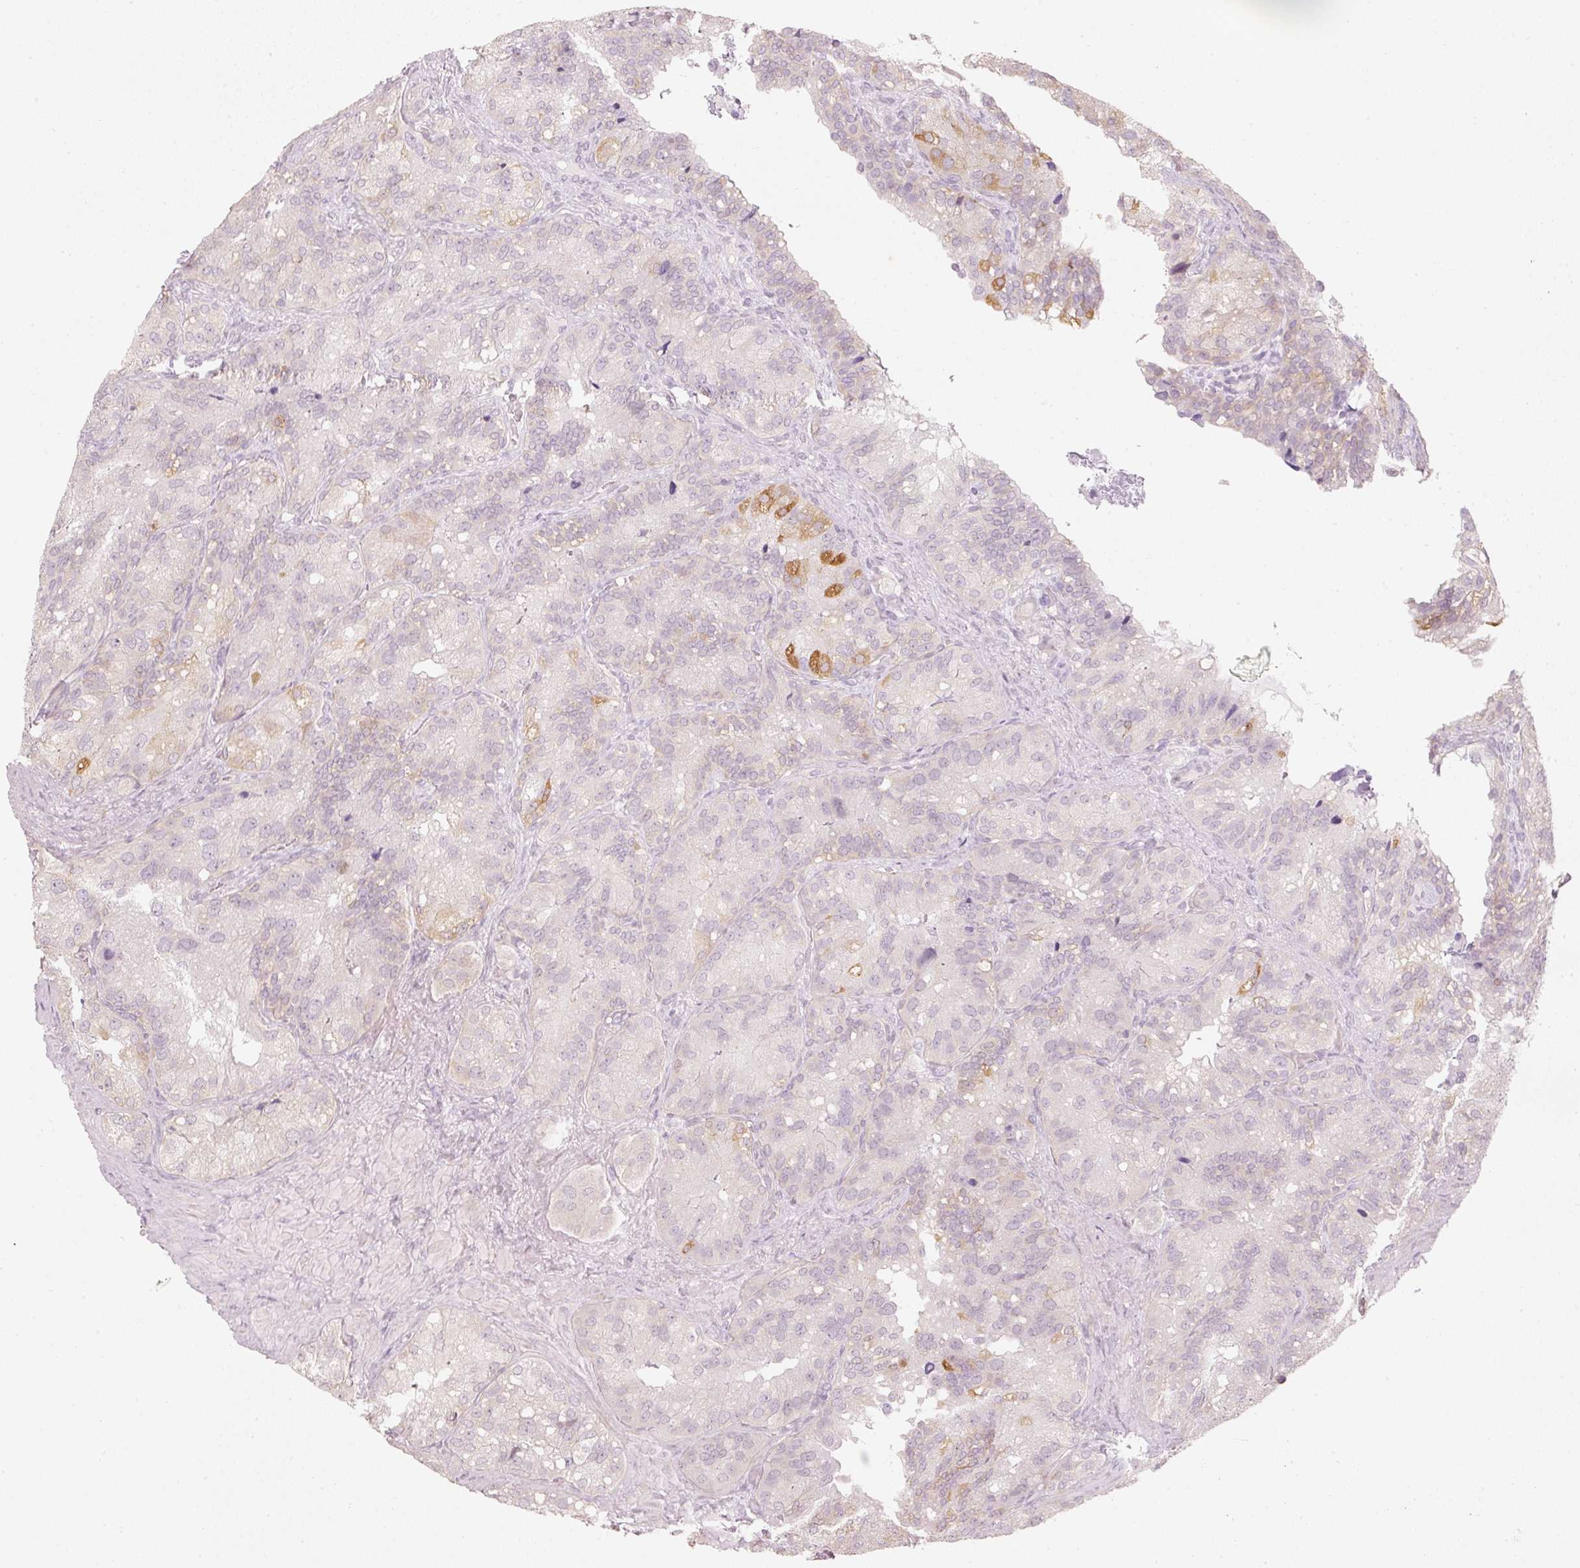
{"staining": {"intensity": "moderate", "quantity": "<25%", "location": "cytoplasmic/membranous"}, "tissue": "seminal vesicle", "cell_type": "Glandular cells", "image_type": "normal", "snomed": [{"axis": "morphology", "description": "Normal tissue, NOS"}, {"axis": "topography", "description": "Seminal veicle"}], "caption": "This is a histology image of IHC staining of benign seminal vesicle, which shows moderate positivity in the cytoplasmic/membranous of glandular cells.", "gene": "TREX2", "patient": {"sex": "male", "age": 69}}